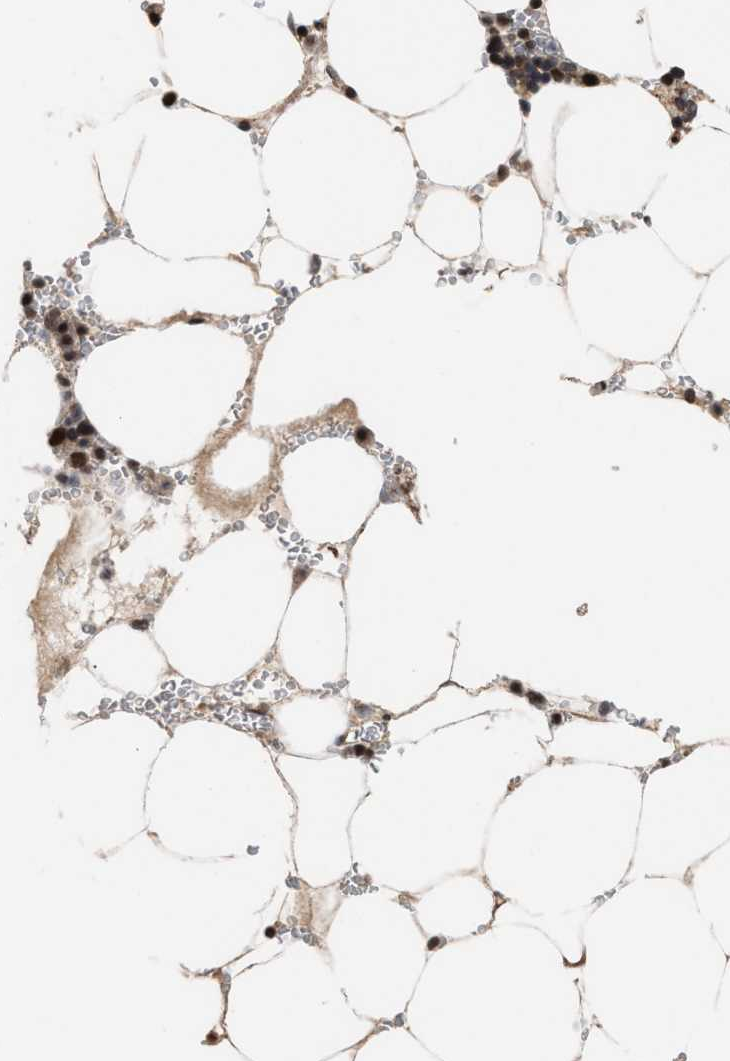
{"staining": {"intensity": "moderate", "quantity": ">75%", "location": "nuclear"}, "tissue": "bone marrow", "cell_type": "Hematopoietic cells", "image_type": "normal", "snomed": [{"axis": "morphology", "description": "Normal tissue, NOS"}, {"axis": "topography", "description": "Bone marrow"}], "caption": "Bone marrow stained with a brown dye displays moderate nuclear positive expression in approximately >75% of hematopoietic cells.", "gene": "C9orf78", "patient": {"sex": "male", "age": 70}}